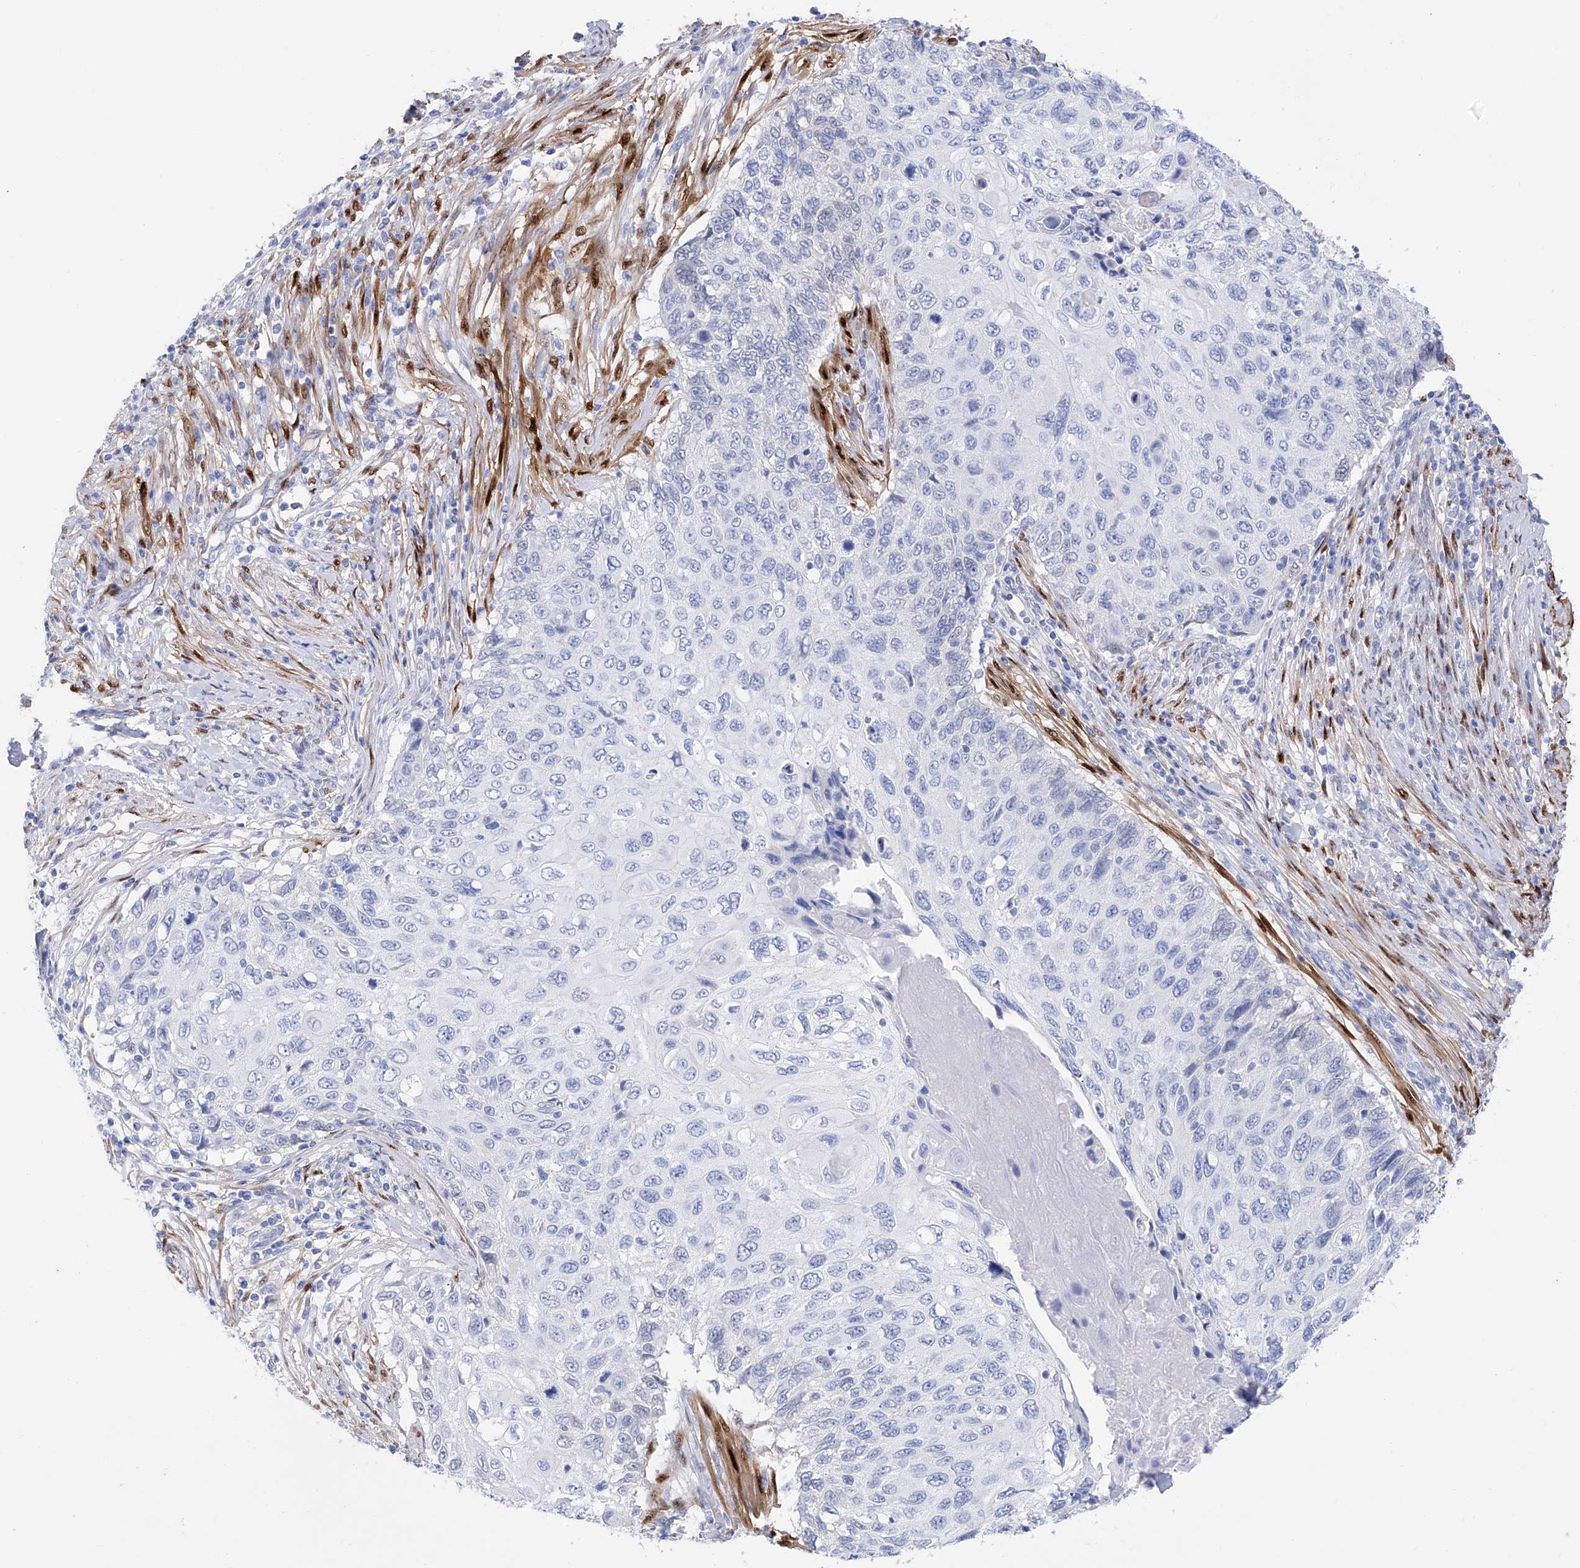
{"staining": {"intensity": "negative", "quantity": "none", "location": "none"}, "tissue": "cervical cancer", "cell_type": "Tumor cells", "image_type": "cancer", "snomed": [{"axis": "morphology", "description": "Squamous cell carcinoma, NOS"}, {"axis": "topography", "description": "Cervix"}], "caption": "The histopathology image displays no staining of tumor cells in cervical cancer (squamous cell carcinoma).", "gene": "TRPC7", "patient": {"sex": "female", "age": 70}}